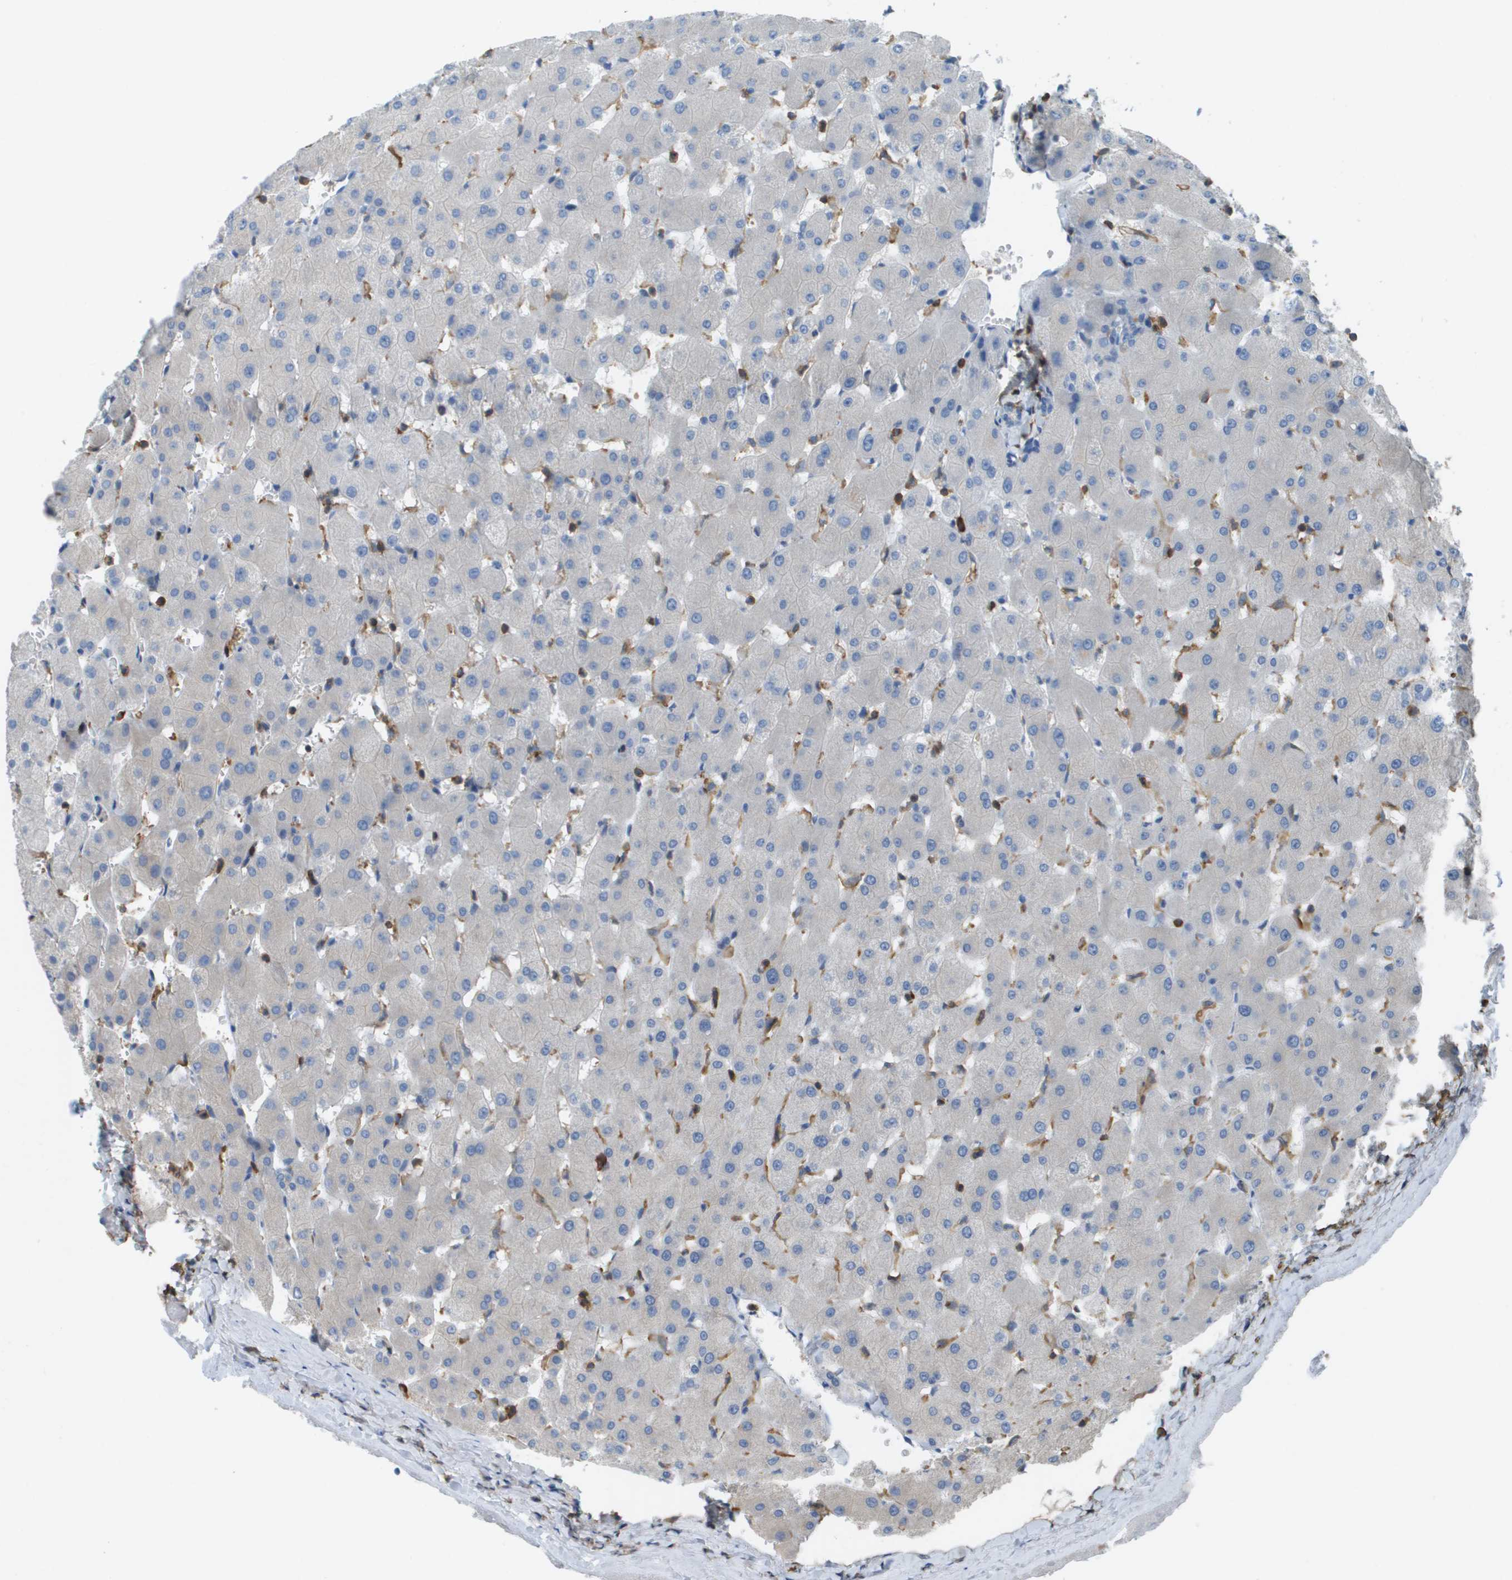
{"staining": {"intensity": "negative", "quantity": "none", "location": "none"}, "tissue": "liver", "cell_type": "Cholangiocytes", "image_type": "normal", "snomed": [{"axis": "morphology", "description": "Normal tissue, NOS"}, {"axis": "topography", "description": "Liver"}], "caption": "IHC micrograph of normal human liver stained for a protein (brown), which shows no positivity in cholangiocytes. (Stains: DAB immunohistochemistry (IHC) with hematoxylin counter stain, Microscopy: brightfield microscopy at high magnification).", "gene": "APBB1IP", "patient": {"sex": "female", "age": 63}}